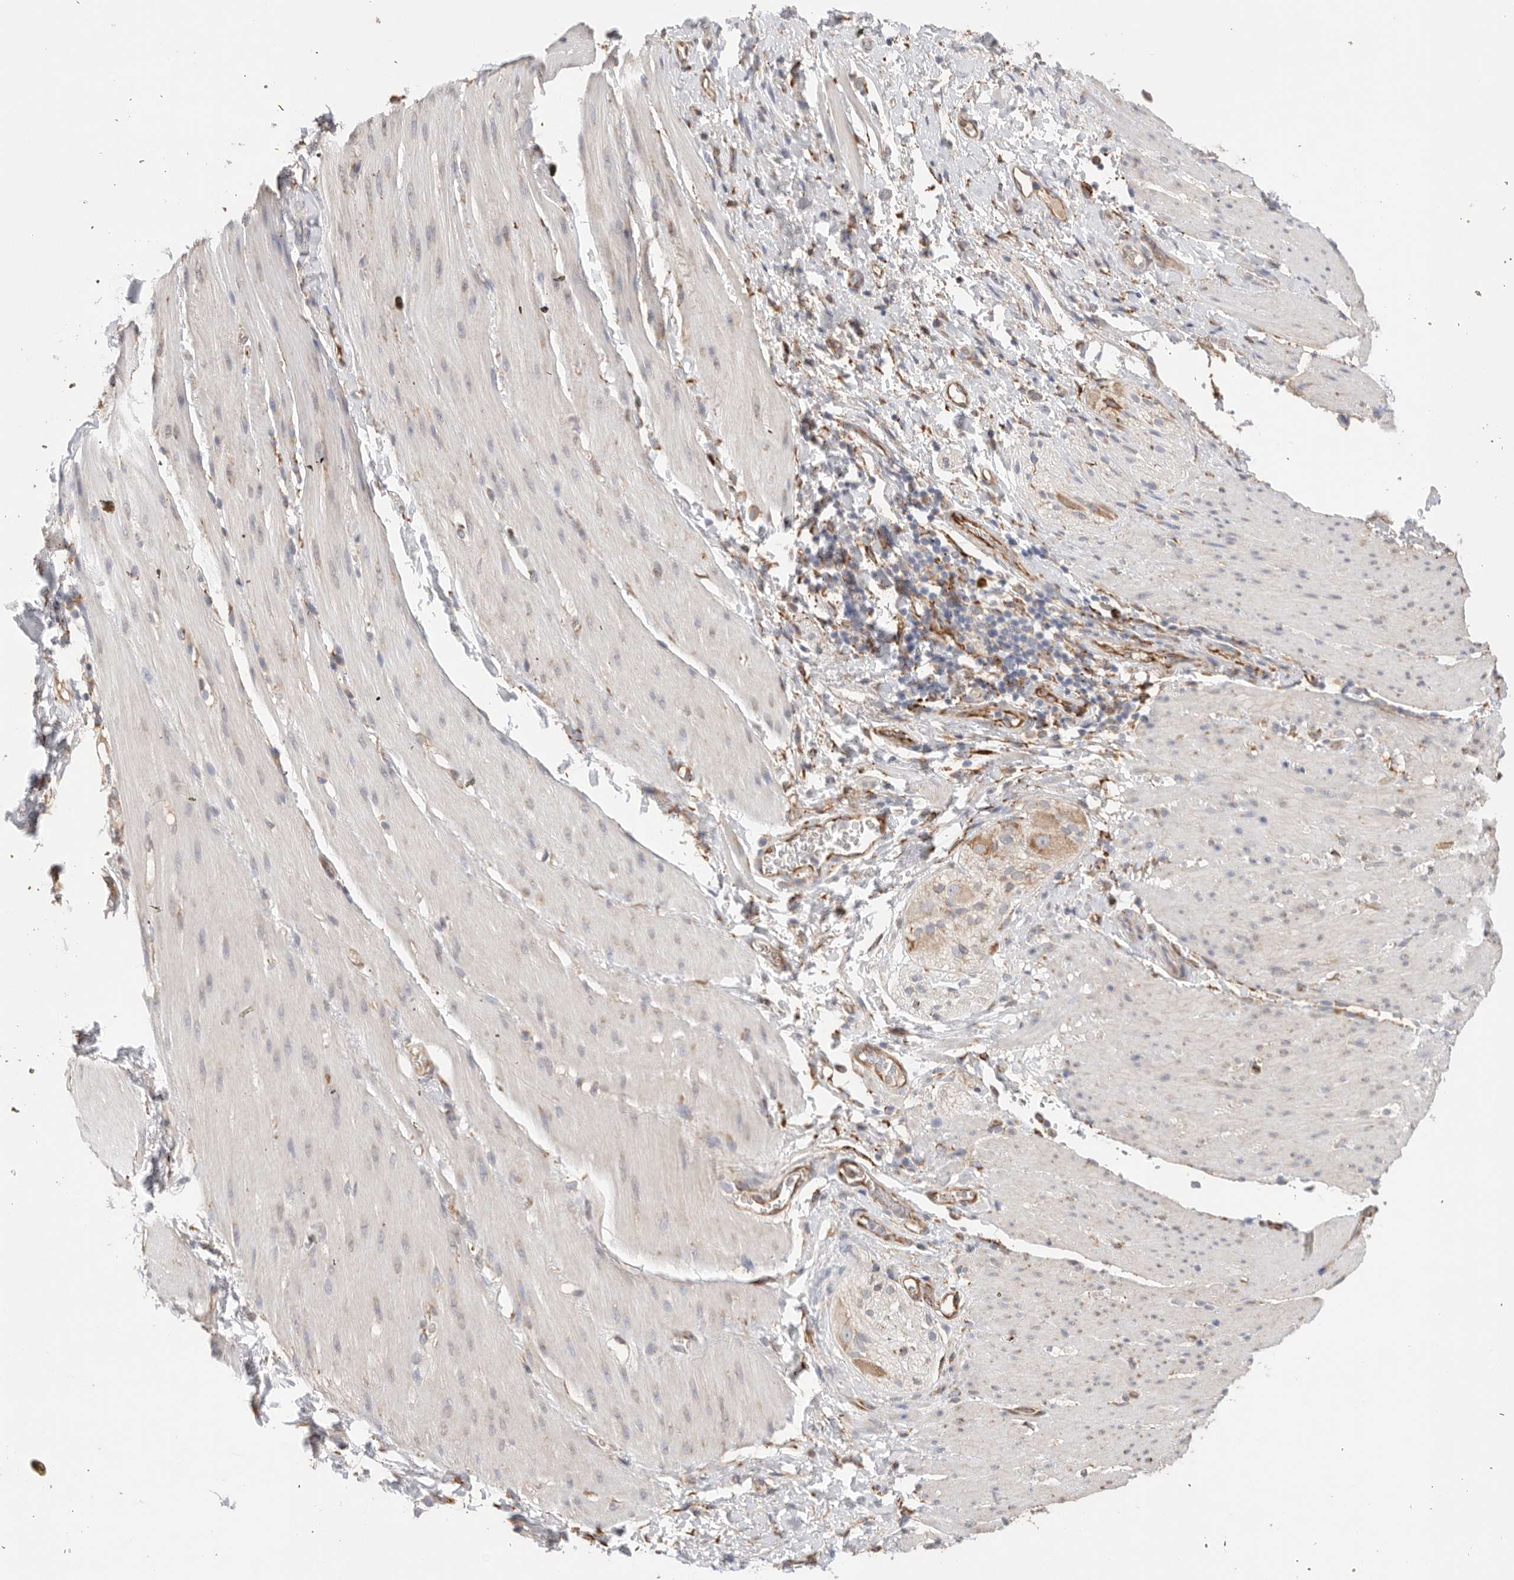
{"staining": {"intensity": "negative", "quantity": "none", "location": "none"}, "tissue": "smooth muscle", "cell_type": "Smooth muscle cells", "image_type": "normal", "snomed": [{"axis": "morphology", "description": "Normal tissue, NOS"}, {"axis": "topography", "description": "Smooth muscle"}, {"axis": "topography", "description": "Small intestine"}], "caption": "A high-resolution photomicrograph shows immunohistochemistry staining of normal smooth muscle, which exhibits no significant staining in smooth muscle cells. Brightfield microscopy of IHC stained with DAB (3,3'-diaminobenzidine) (brown) and hematoxylin (blue), captured at high magnification.", "gene": "BLOC1S5", "patient": {"sex": "female", "age": 84}}